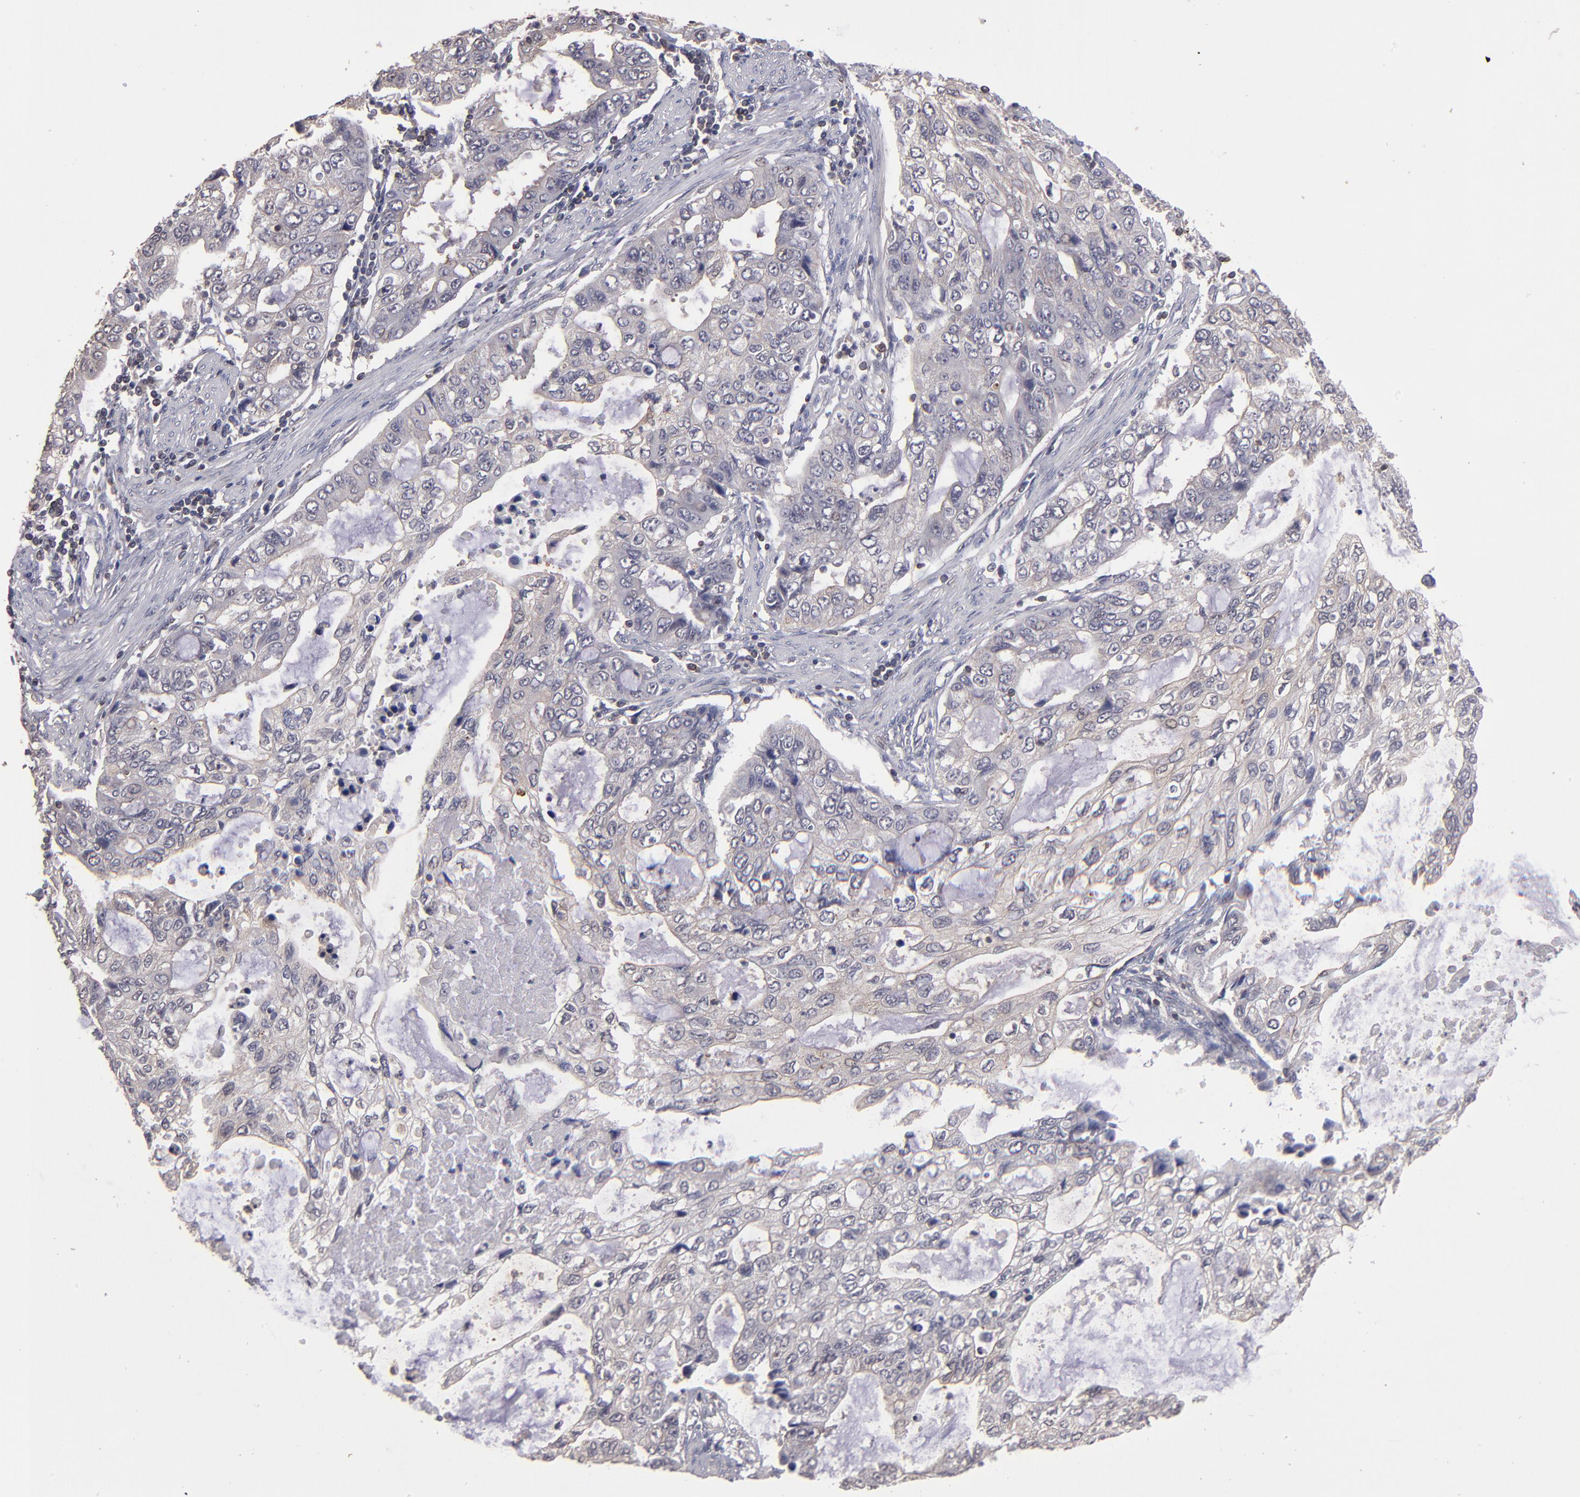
{"staining": {"intensity": "negative", "quantity": "none", "location": "none"}, "tissue": "stomach cancer", "cell_type": "Tumor cells", "image_type": "cancer", "snomed": [{"axis": "morphology", "description": "Adenocarcinoma, NOS"}, {"axis": "topography", "description": "Stomach, upper"}], "caption": "High magnification brightfield microscopy of stomach cancer stained with DAB (3,3'-diaminobenzidine) (brown) and counterstained with hematoxylin (blue): tumor cells show no significant positivity.", "gene": "NF2", "patient": {"sex": "female", "age": 52}}